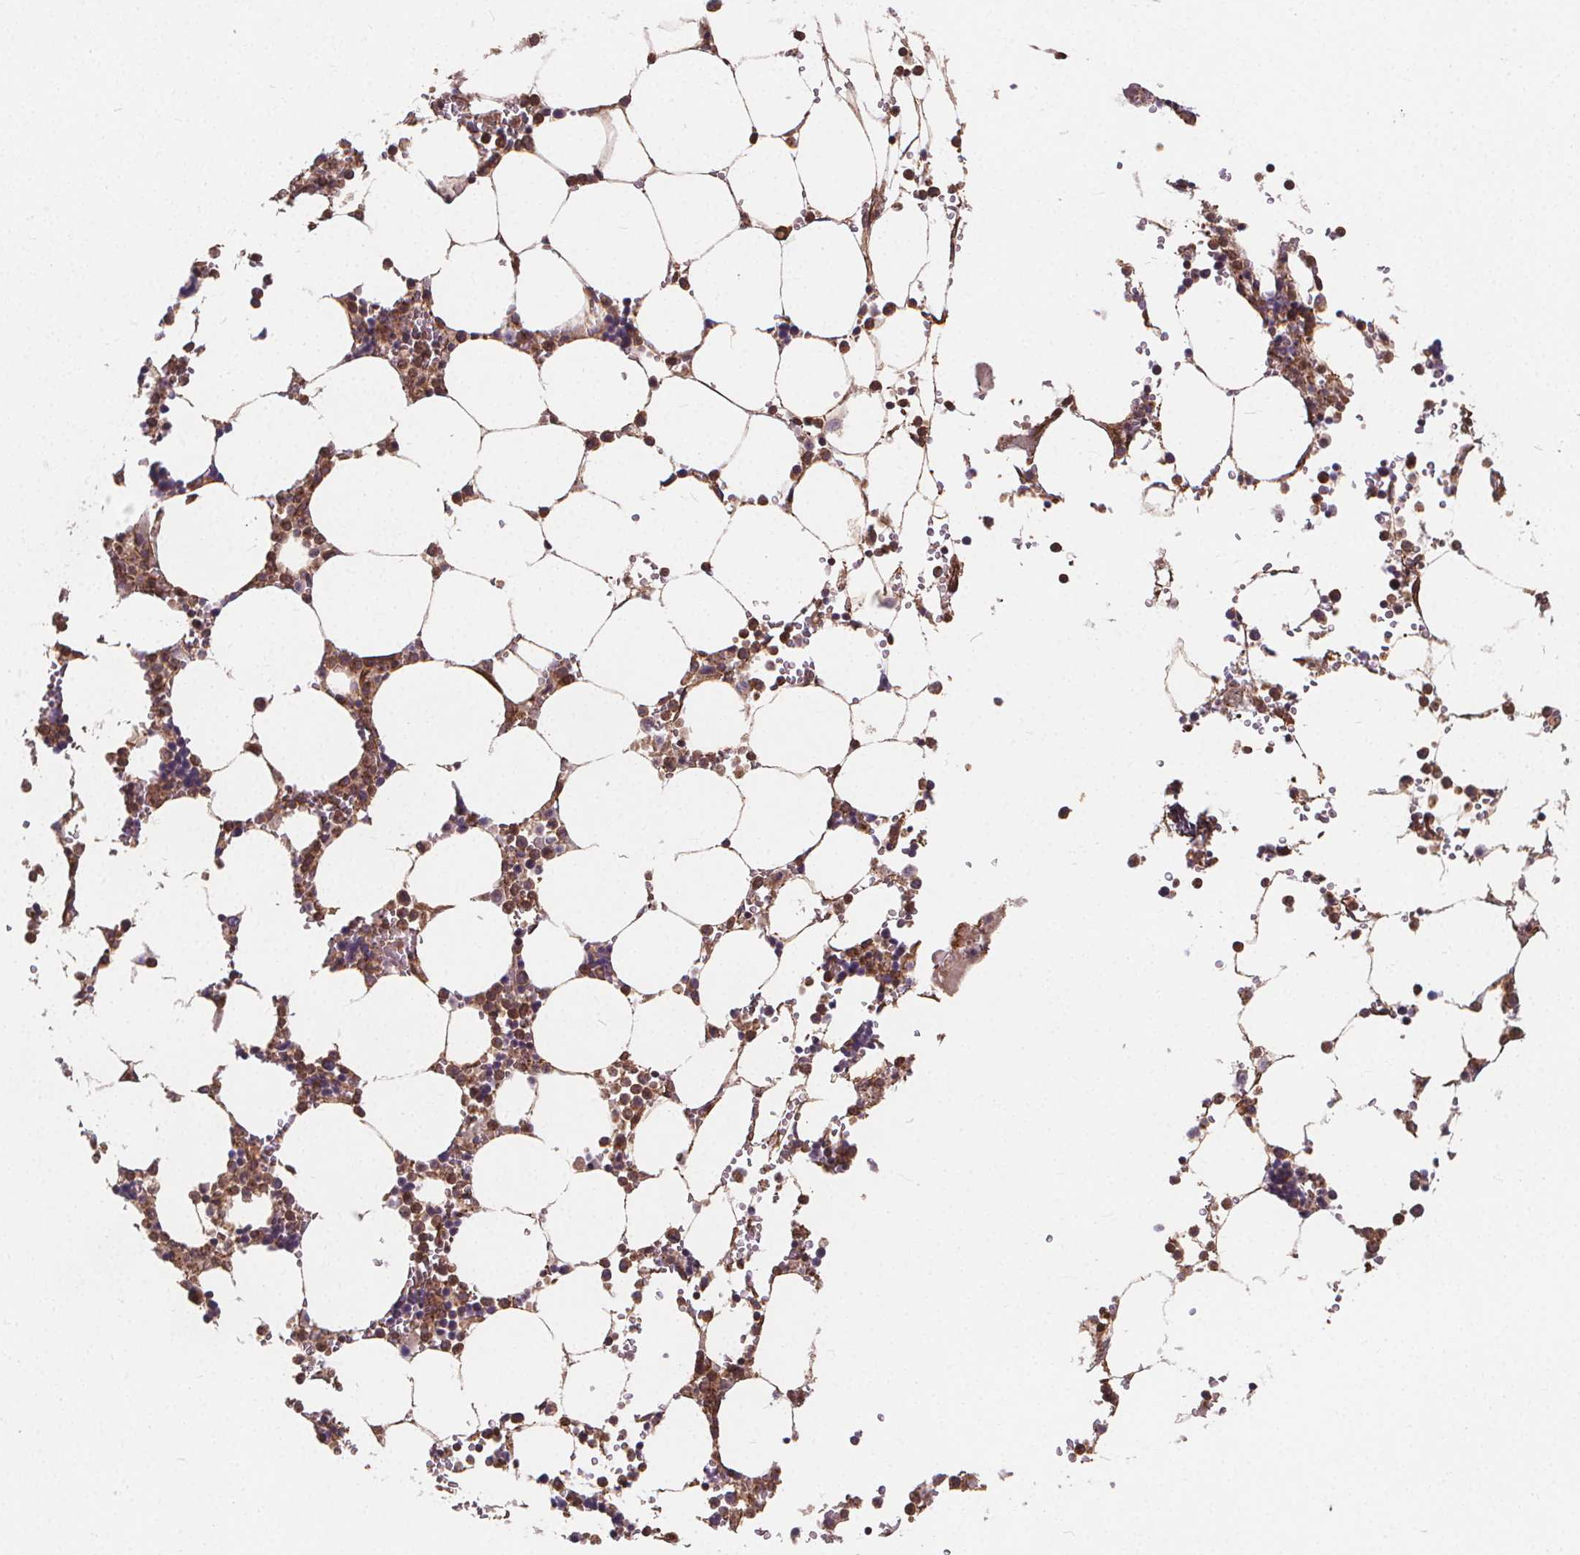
{"staining": {"intensity": "moderate", "quantity": ">75%", "location": "cytoplasmic/membranous"}, "tissue": "bone marrow", "cell_type": "Hematopoietic cells", "image_type": "normal", "snomed": [{"axis": "morphology", "description": "Normal tissue, NOS"}, {"axis": "topography", "description": "Bone marrow"}], "caption": "Protein staining of unremarkable bone marrow displays moderate cytoplasmic/membranous staining in approximately >75% of hematopoietic cells.", "gene": "CLINT1", "patient": {"sex": "male", "age": 64}}